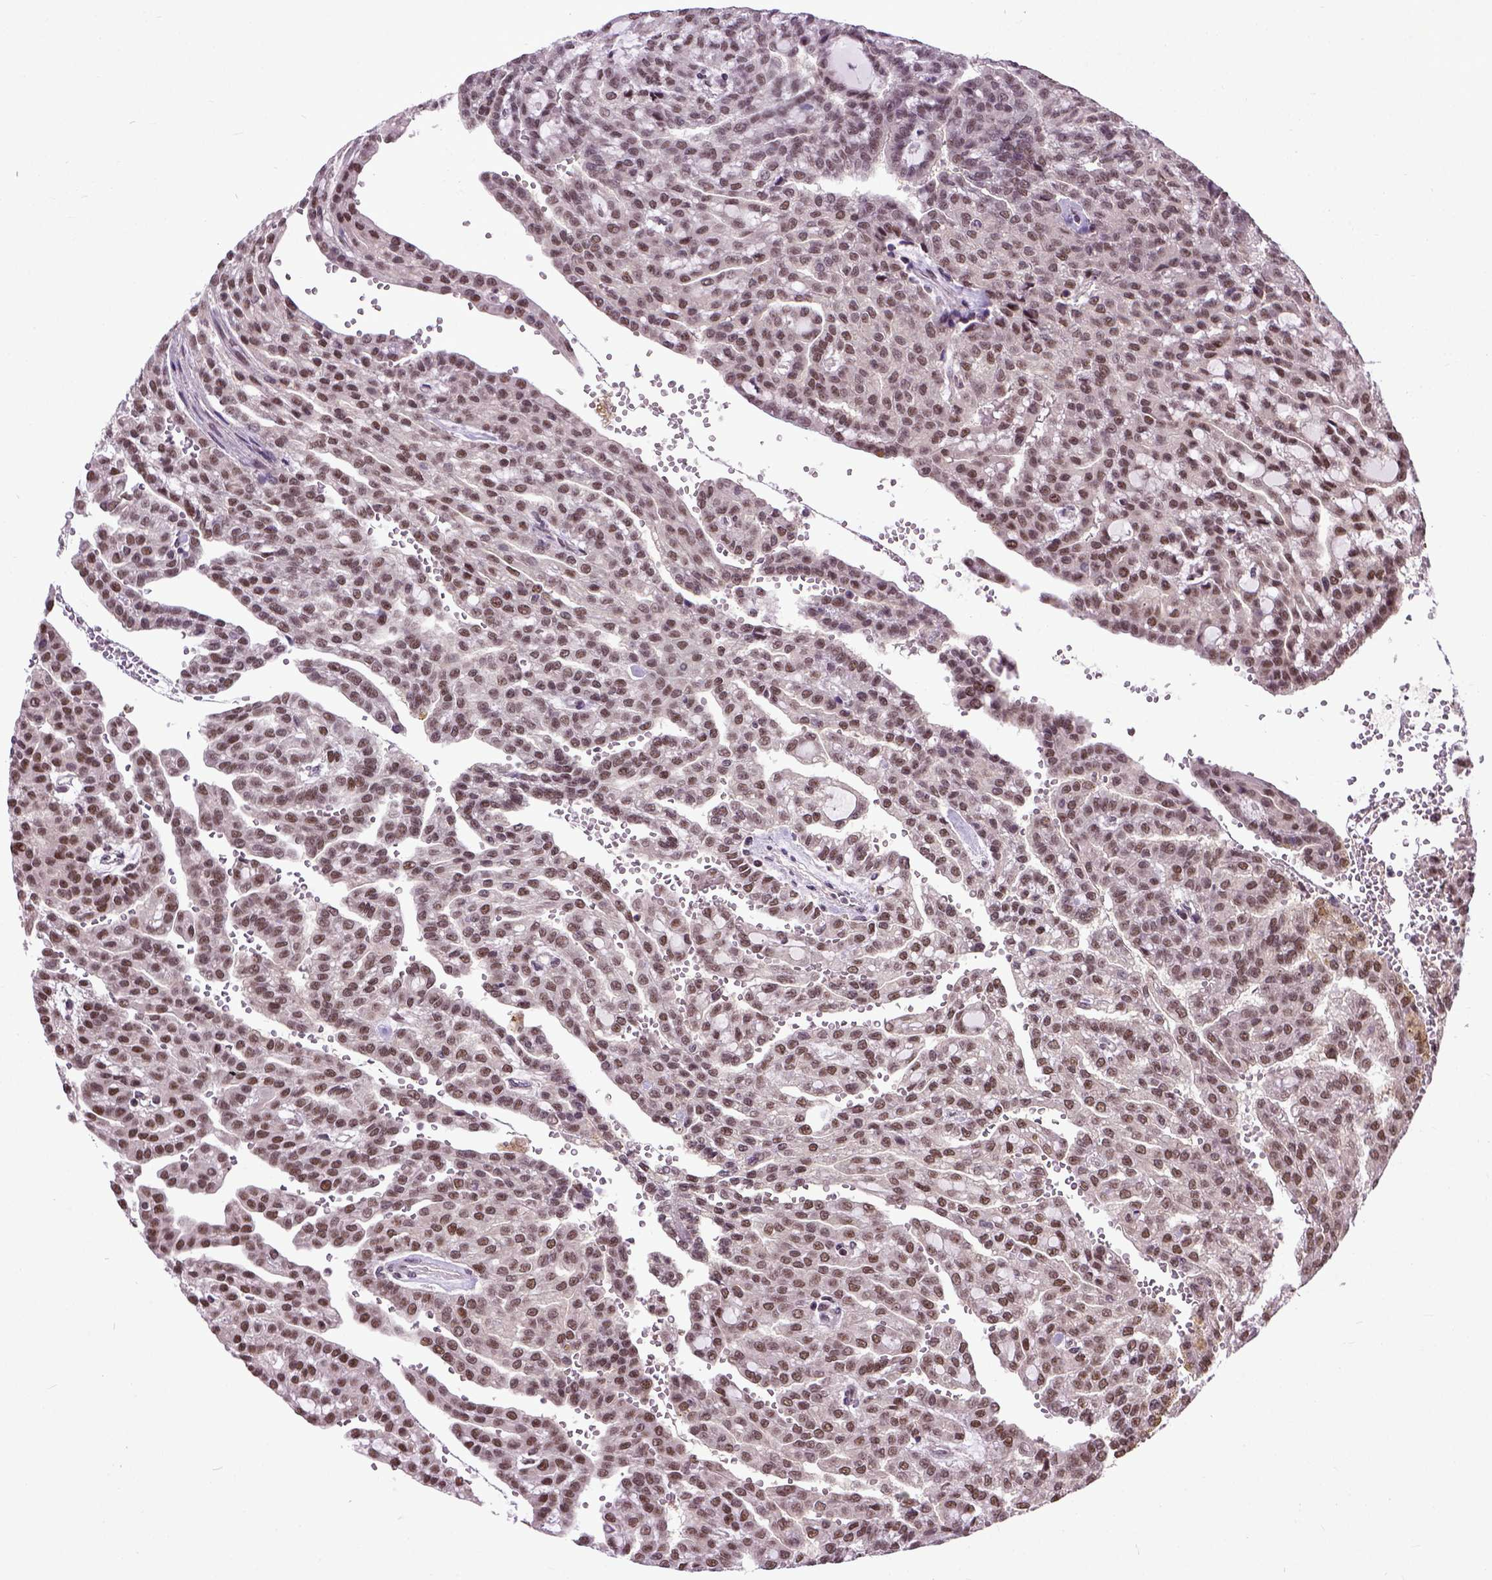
{"staining": {"intensity": "moderate", "quantity": ">75%", "location": "nuclear"}, "tissue": "renal cancer", "cell_type": "Tumor cells", "image_type": "cancer", "snomed": [{"axis": "morphology", "description": "Adenocarcinoma, NOS"}, {"axis": "topography", "description": "Kidney"}], "caption": "DAB (3,3'-diaminobenzidine) immunohistochemical staining of renal cancer (adenocarcinoma) shows moderate nuclear protein positivity in about >75% of tumor cells.", "gene": "UBA3", "patient": {"sex": "male", "age": 63}}